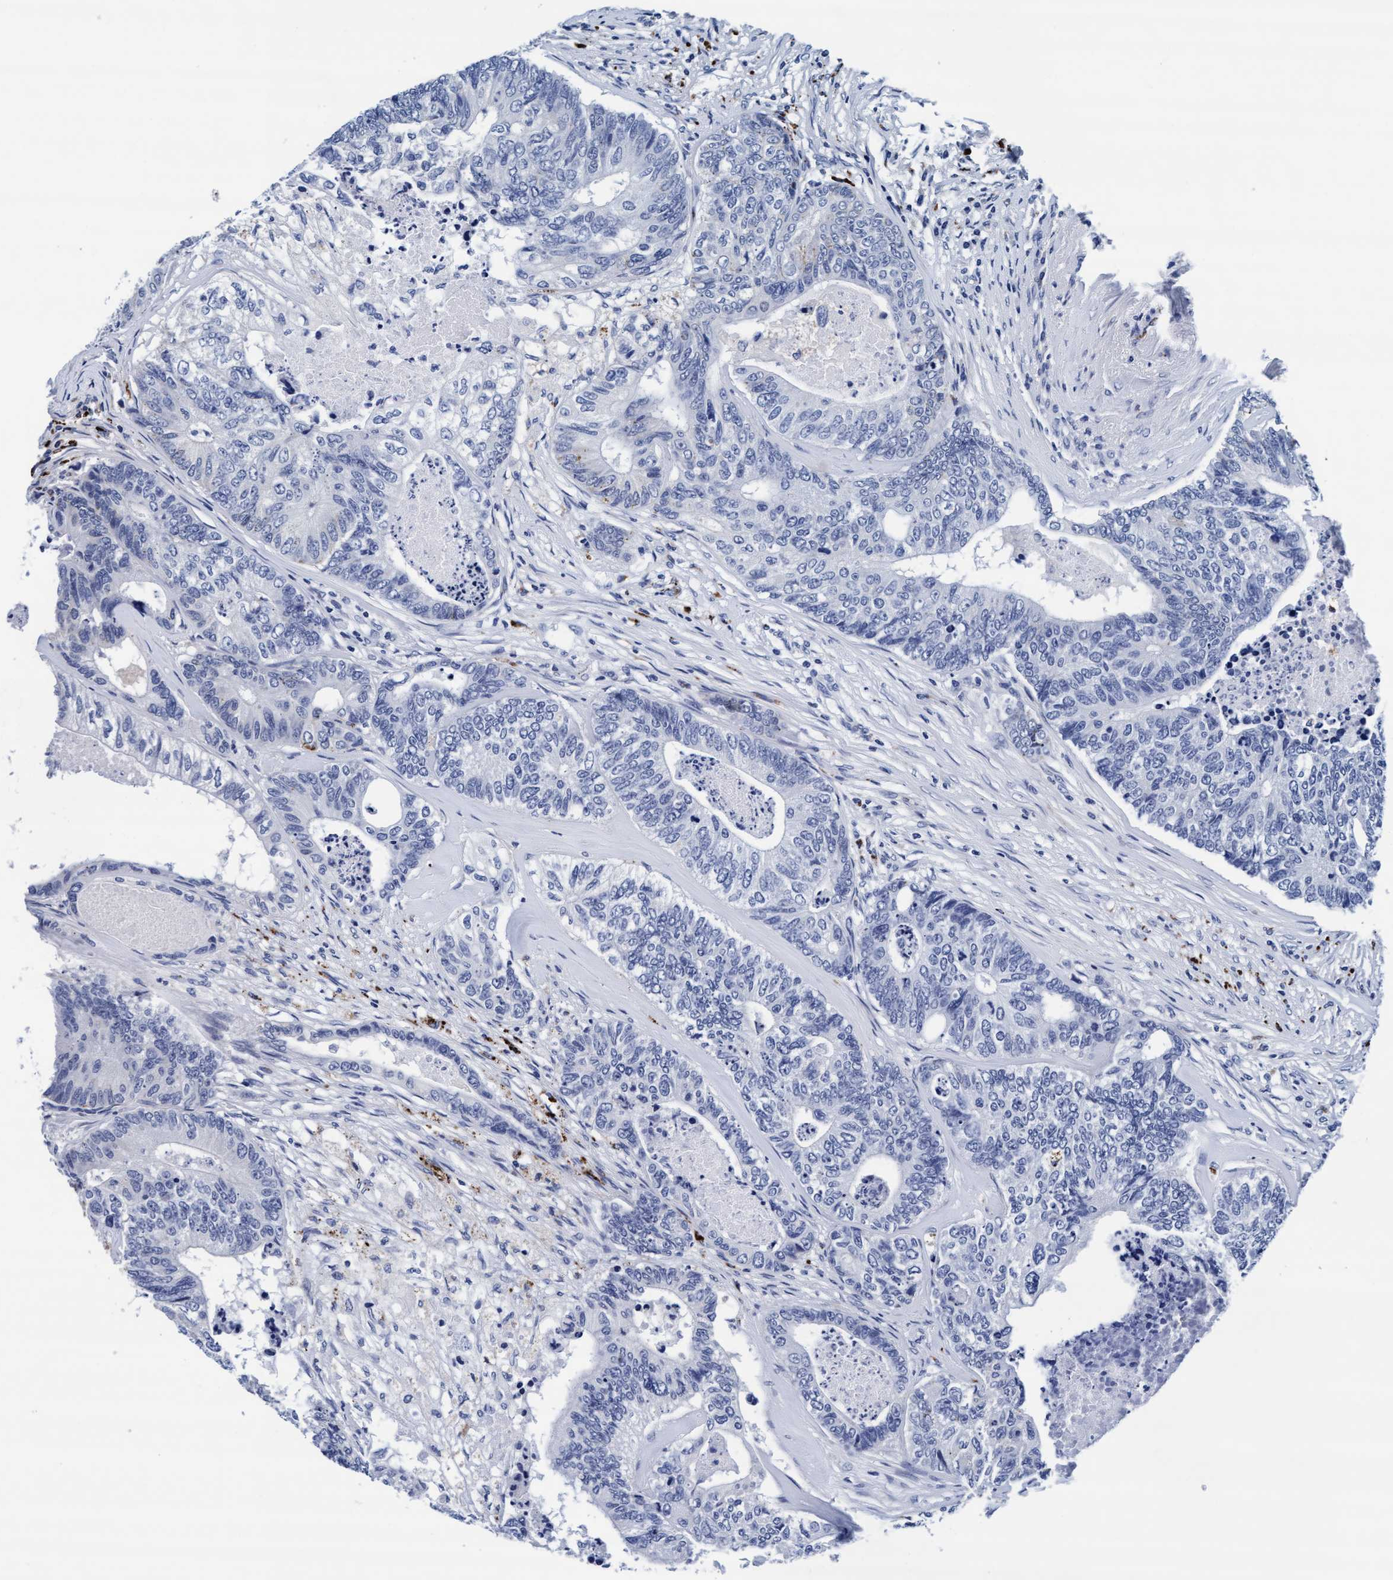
{"staining": {"intensity": "negative", "quantity": "none", "location": "none"}, "tissue": "colorectal cancer", "cell_type": "Tumor cells", "image_type": "cancer", "snomed": [{"axis": "morphology", "description": "Adenocarcinoma, NOS"}, {"axis": "topography", "description": "Colon"}], "caption": "Protein analysis of colorectal cancer (adenocarcinoma) exhibits no significant expression in tumor cells.", "gene": "ARSG", "patient": {"sex": "female", "age": 67}}